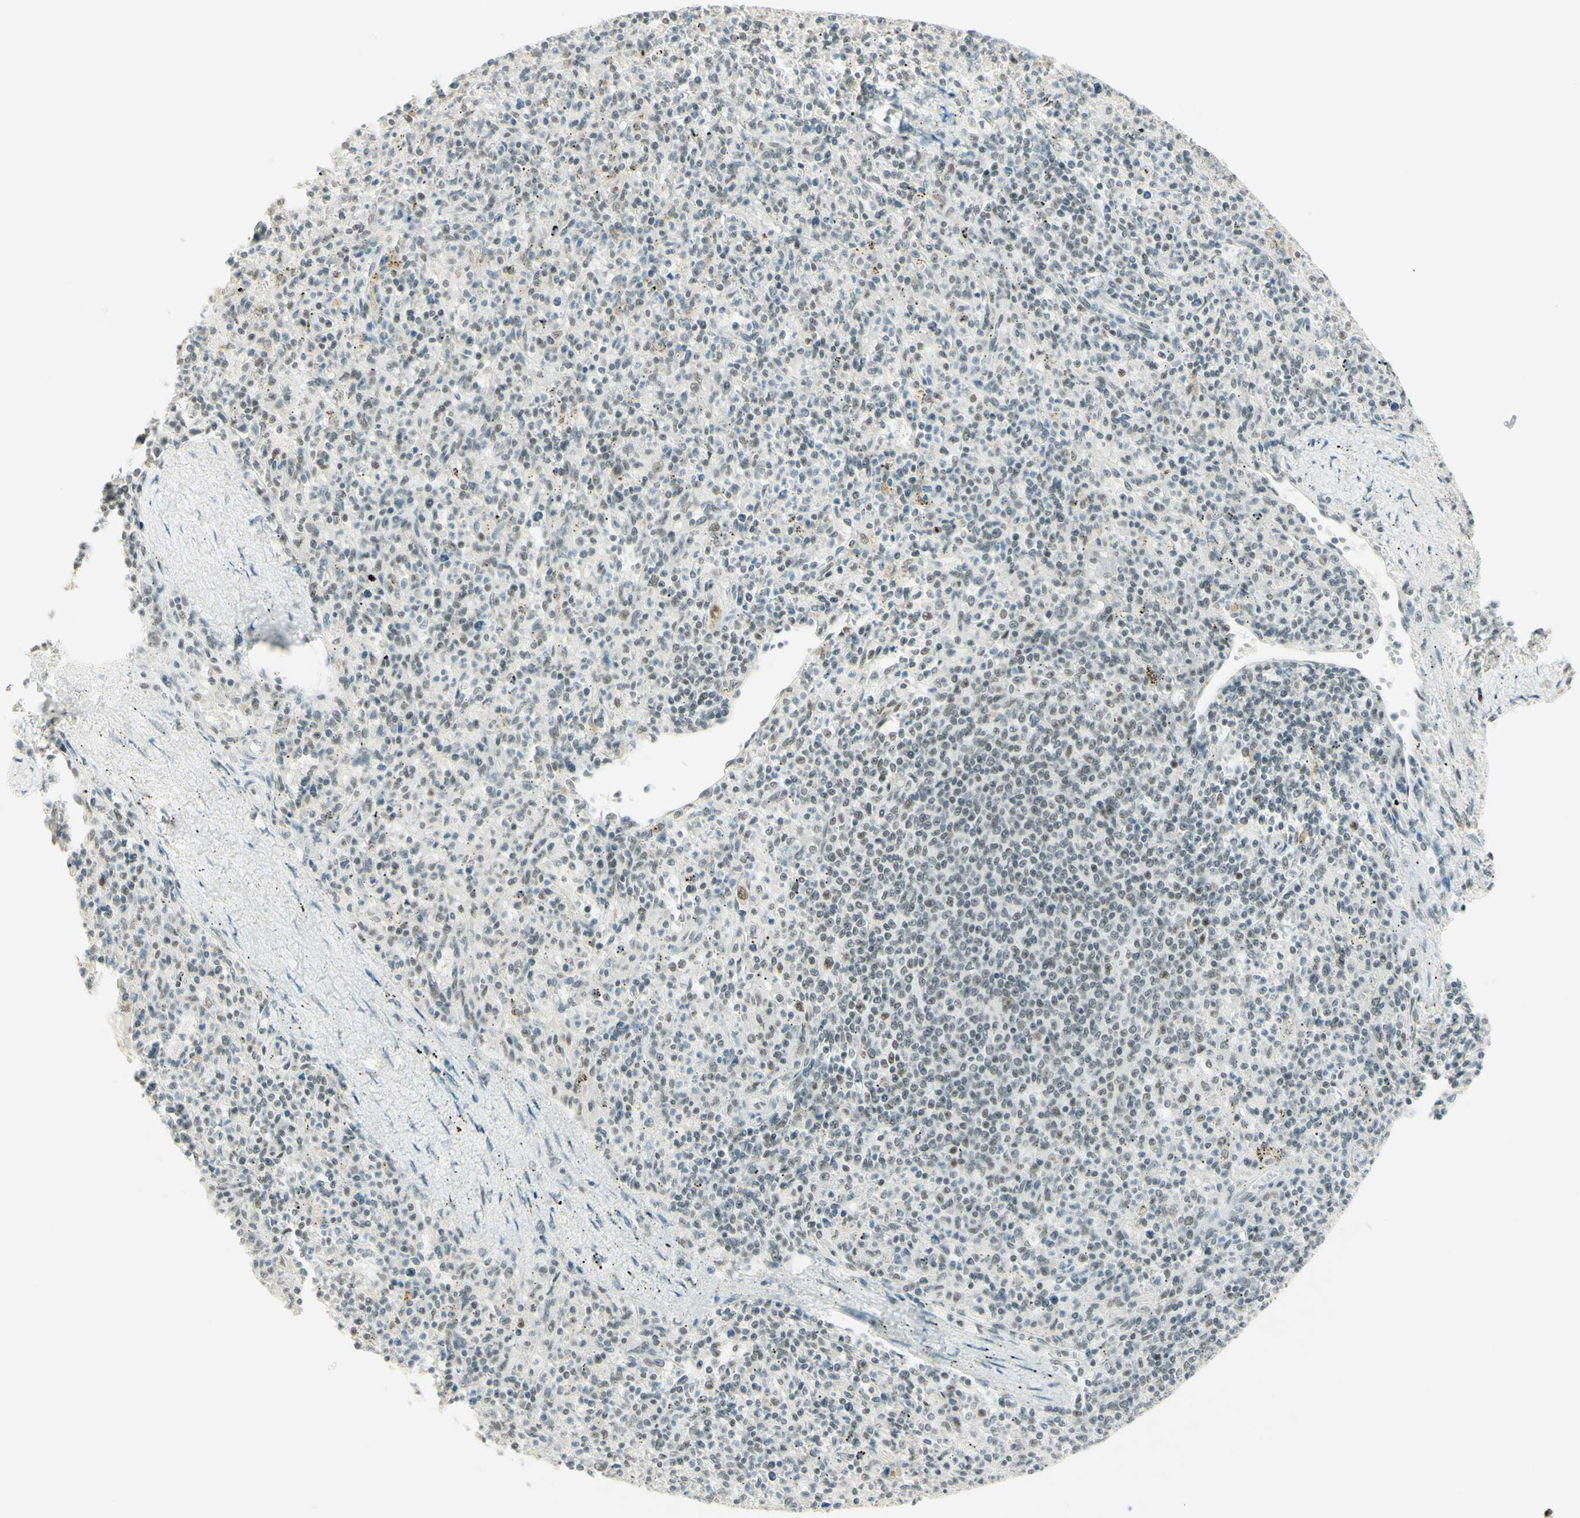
{"staining": {"intensity": "weak", "quantity": "25%-75%", "location": "nuclear"}, "tissue": "spleen", "cell_type": "Cells in red pulp", "image_type": "normal", "snomed": [{"axis": "morphology", "description": "Normal tissue, NOS"}, {"axis": "topography", "description": "Spleen"}], "caption": "A brown stain labels weak nuclear staining of a protein in cells in red pulp of benign spleen.", "gene": "PMS2", "patient": {"sex": "male", "age": 72}}